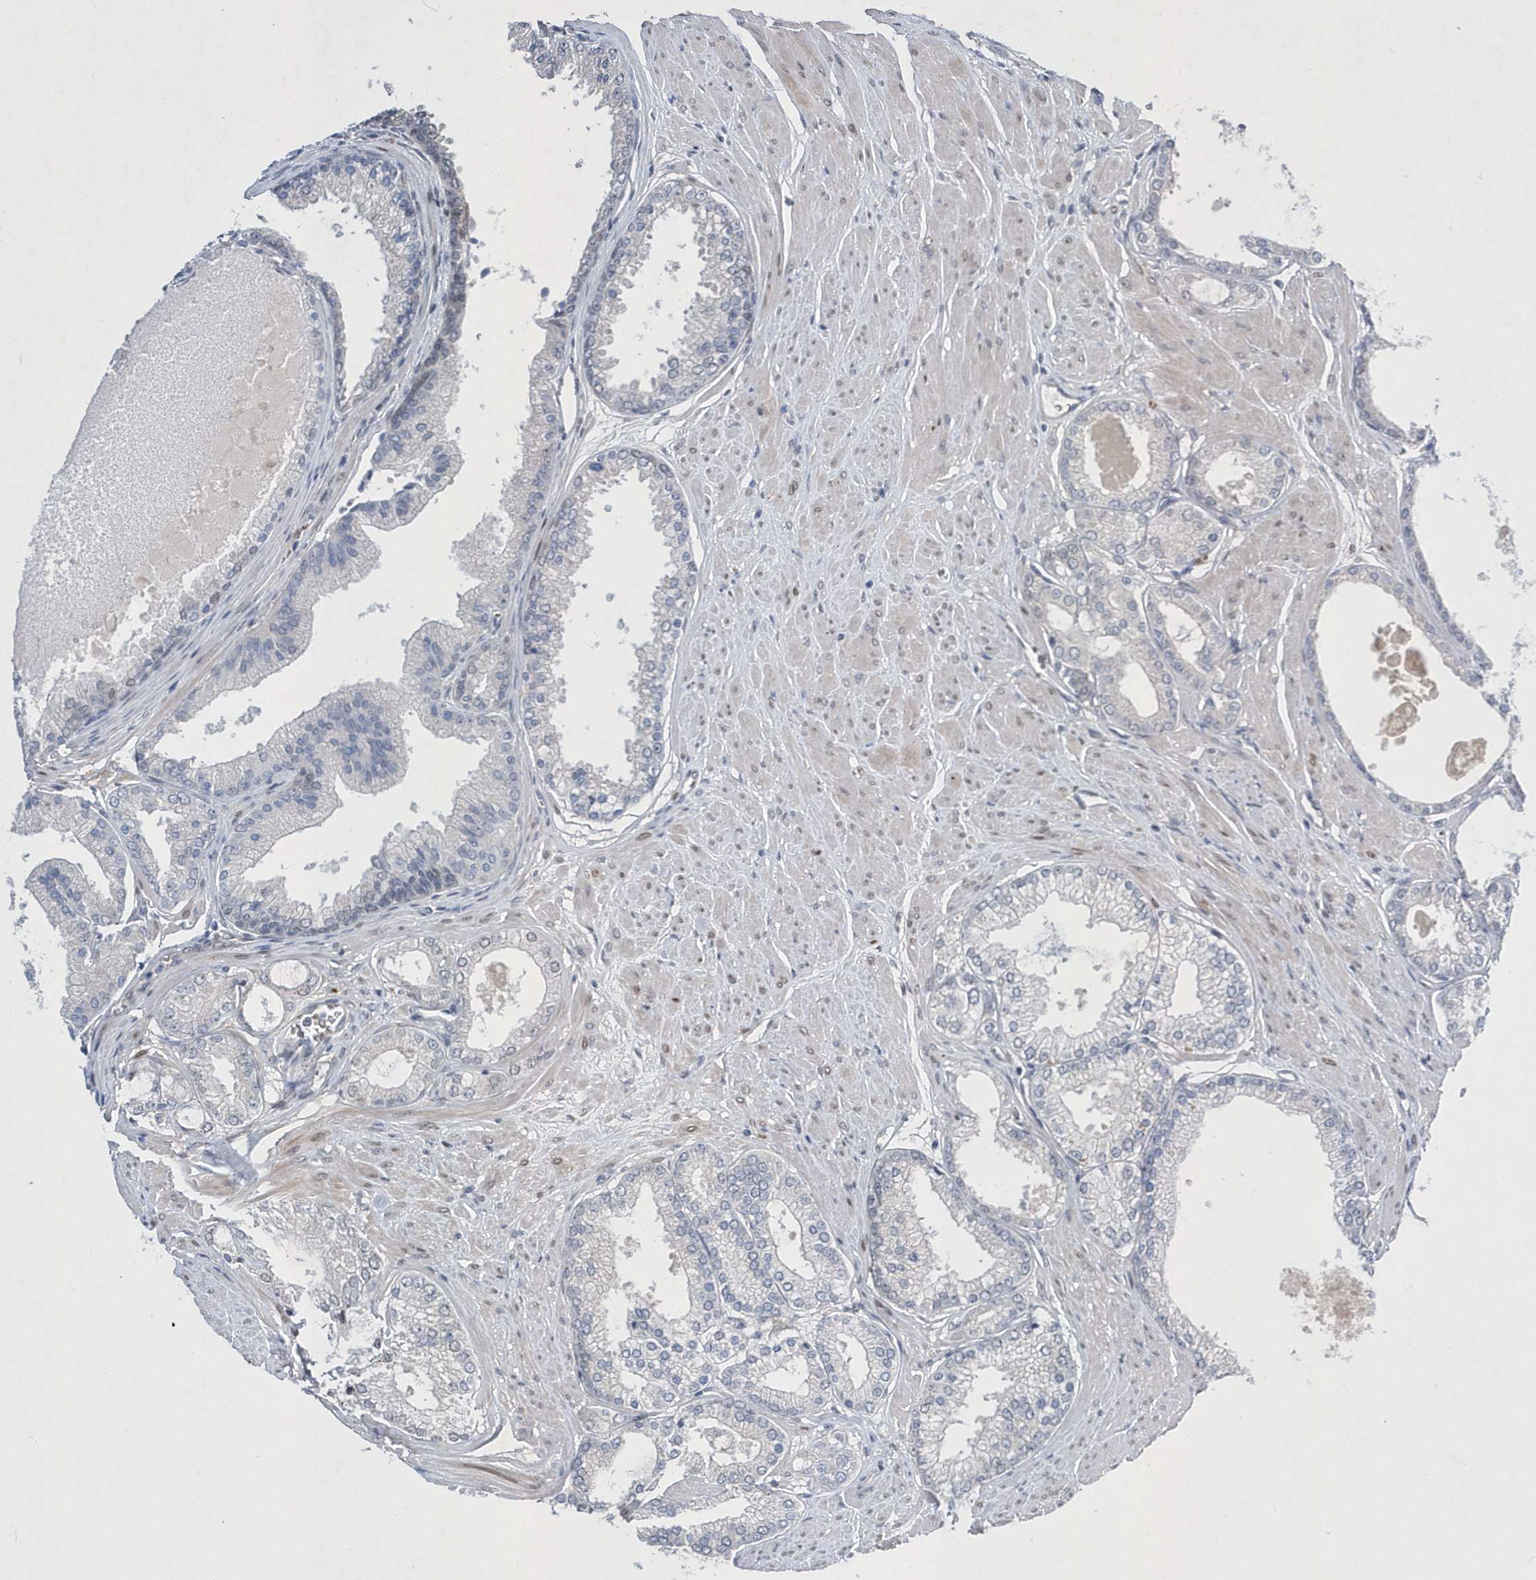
{"staining": {"intensity": "moderate", "quantity": "<25%", "location": "nuclear"}, "tissue": "prostate cancer", "cell_type": "Tumor cells", "image_type": "cancer", "snomed": [{"axis": "morphology", "description": "Adenocarcinoma, High grade"}, {"axis": "topography", "description": "Prostate"}], "caption": "The immunohistochemical stain labels moderate nuclear staining in tumor cells of prostate cancer tissue. (brown staining indicates protein expression, while blue staining denotes nuclei).", "gene": "ZNF875", "patient": {"sex": "male", "age": 61}}